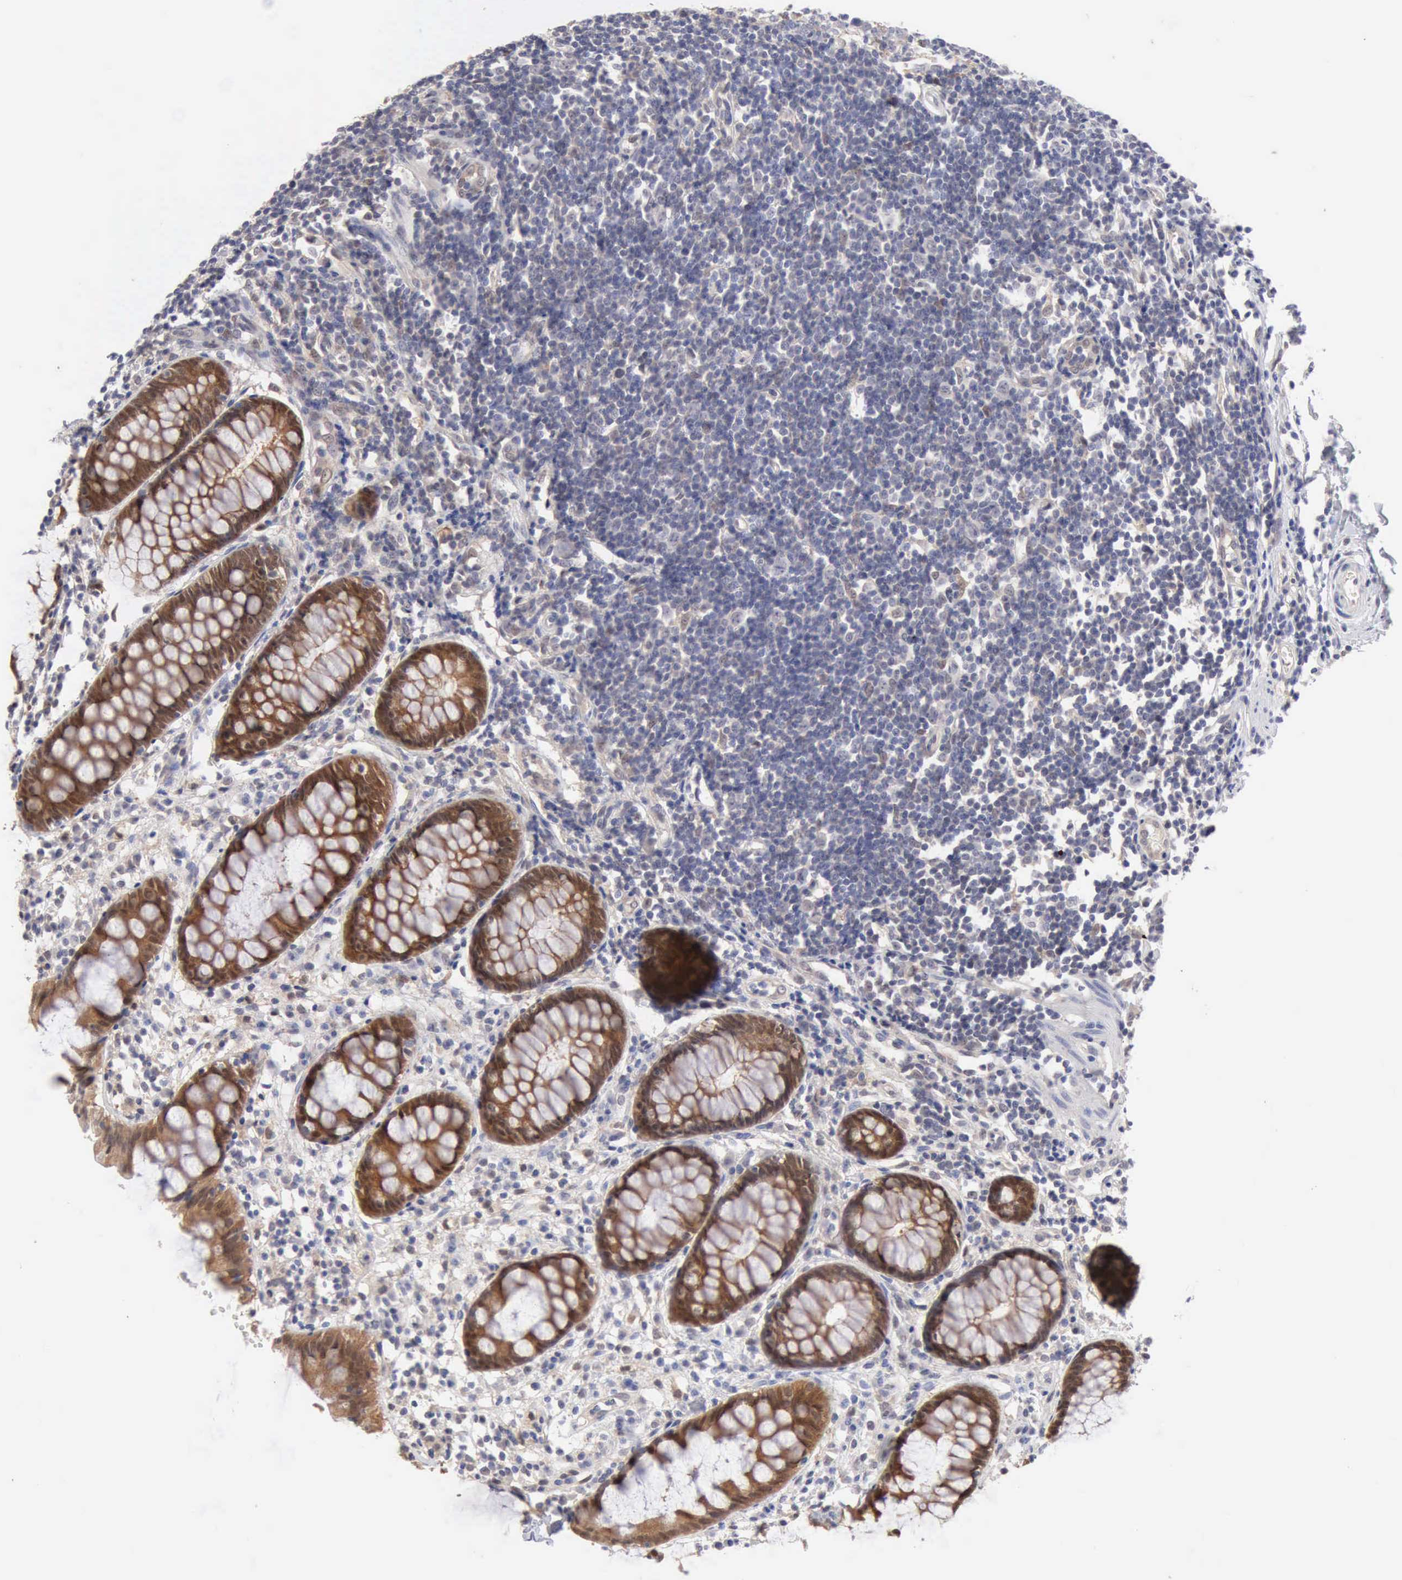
{"staining": {"intensity": "strong", "quantity": ">75%", "location": "cytoplasmic/membranous,nuclear"}, "tissue": "rectum", "cell_type": "Glandular cells", "image_type": "normal", "snomed": [{"axis": "morphology", "description": "Normal tissue, NOS"}, {"axis": "topography", "description": "Rectum"}], "caption": "Human rectum stained with a brown dye shows strong cytoplasmic/membranous,nuclear positive positivity in approximately >75% of glandular cells.", "gene": "PTGR2", "patient": {"sex": "female", "age": 66}}